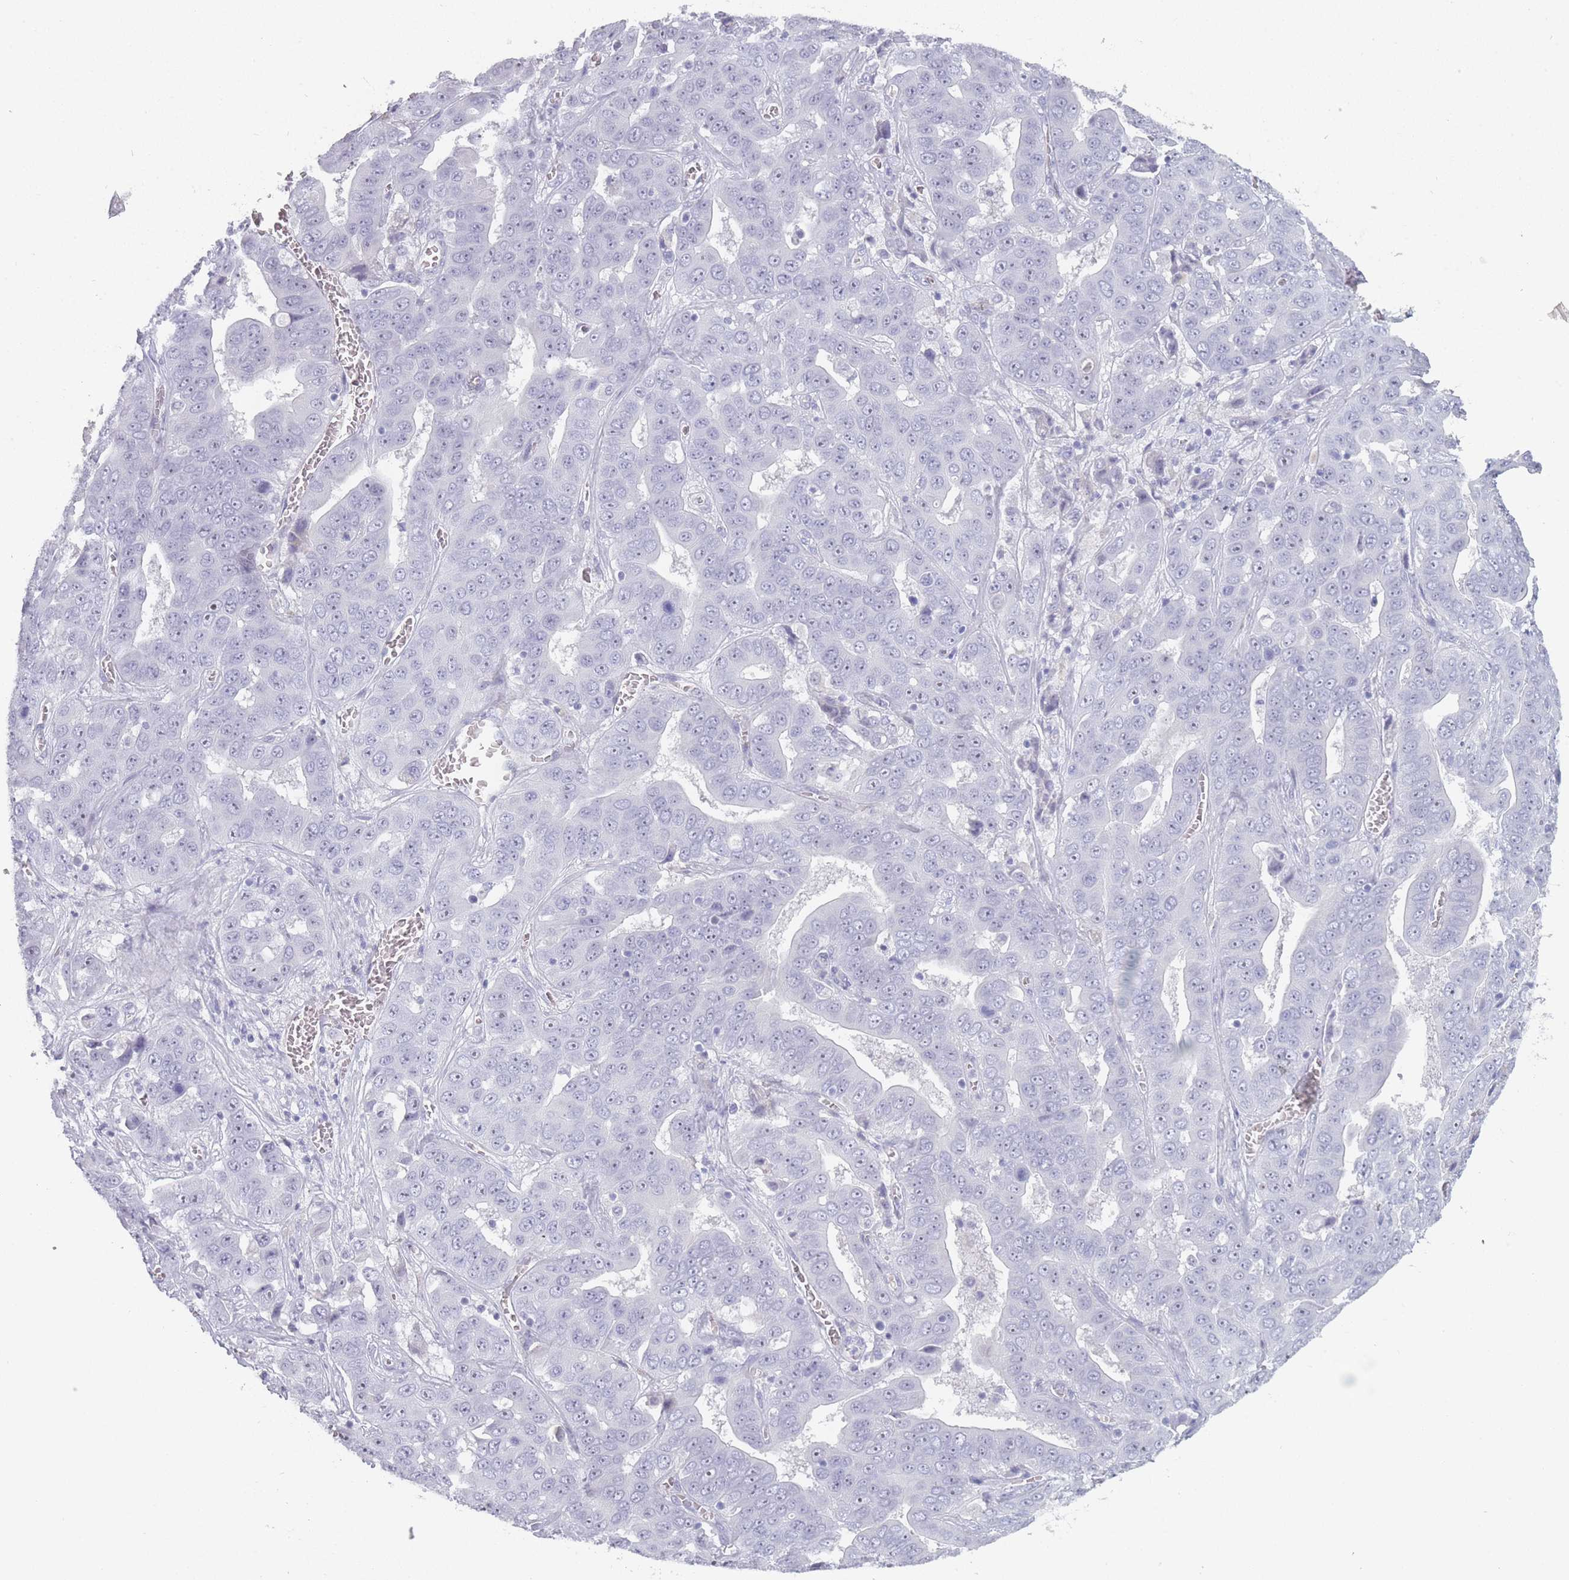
{"staining": {"intensity": "negative", "quantity": "none", "location": "none"}, "tissue": "liver cancer", "cell_type": "Tumor cells", "image_type": "cancer", "snomed": [{"axis": "morphology", "description": "Cholangiocarcinoma"}, {"axis": "topography", "description": "Liver"}], "caption": "A high-resolution histopathology image shows IHC staining of cholangiocarcinoma (liver), which demonstrates no significant positivity in tumor cells.", "gene": "ROS1", "patient": {"sex": "female", "age": 52}}